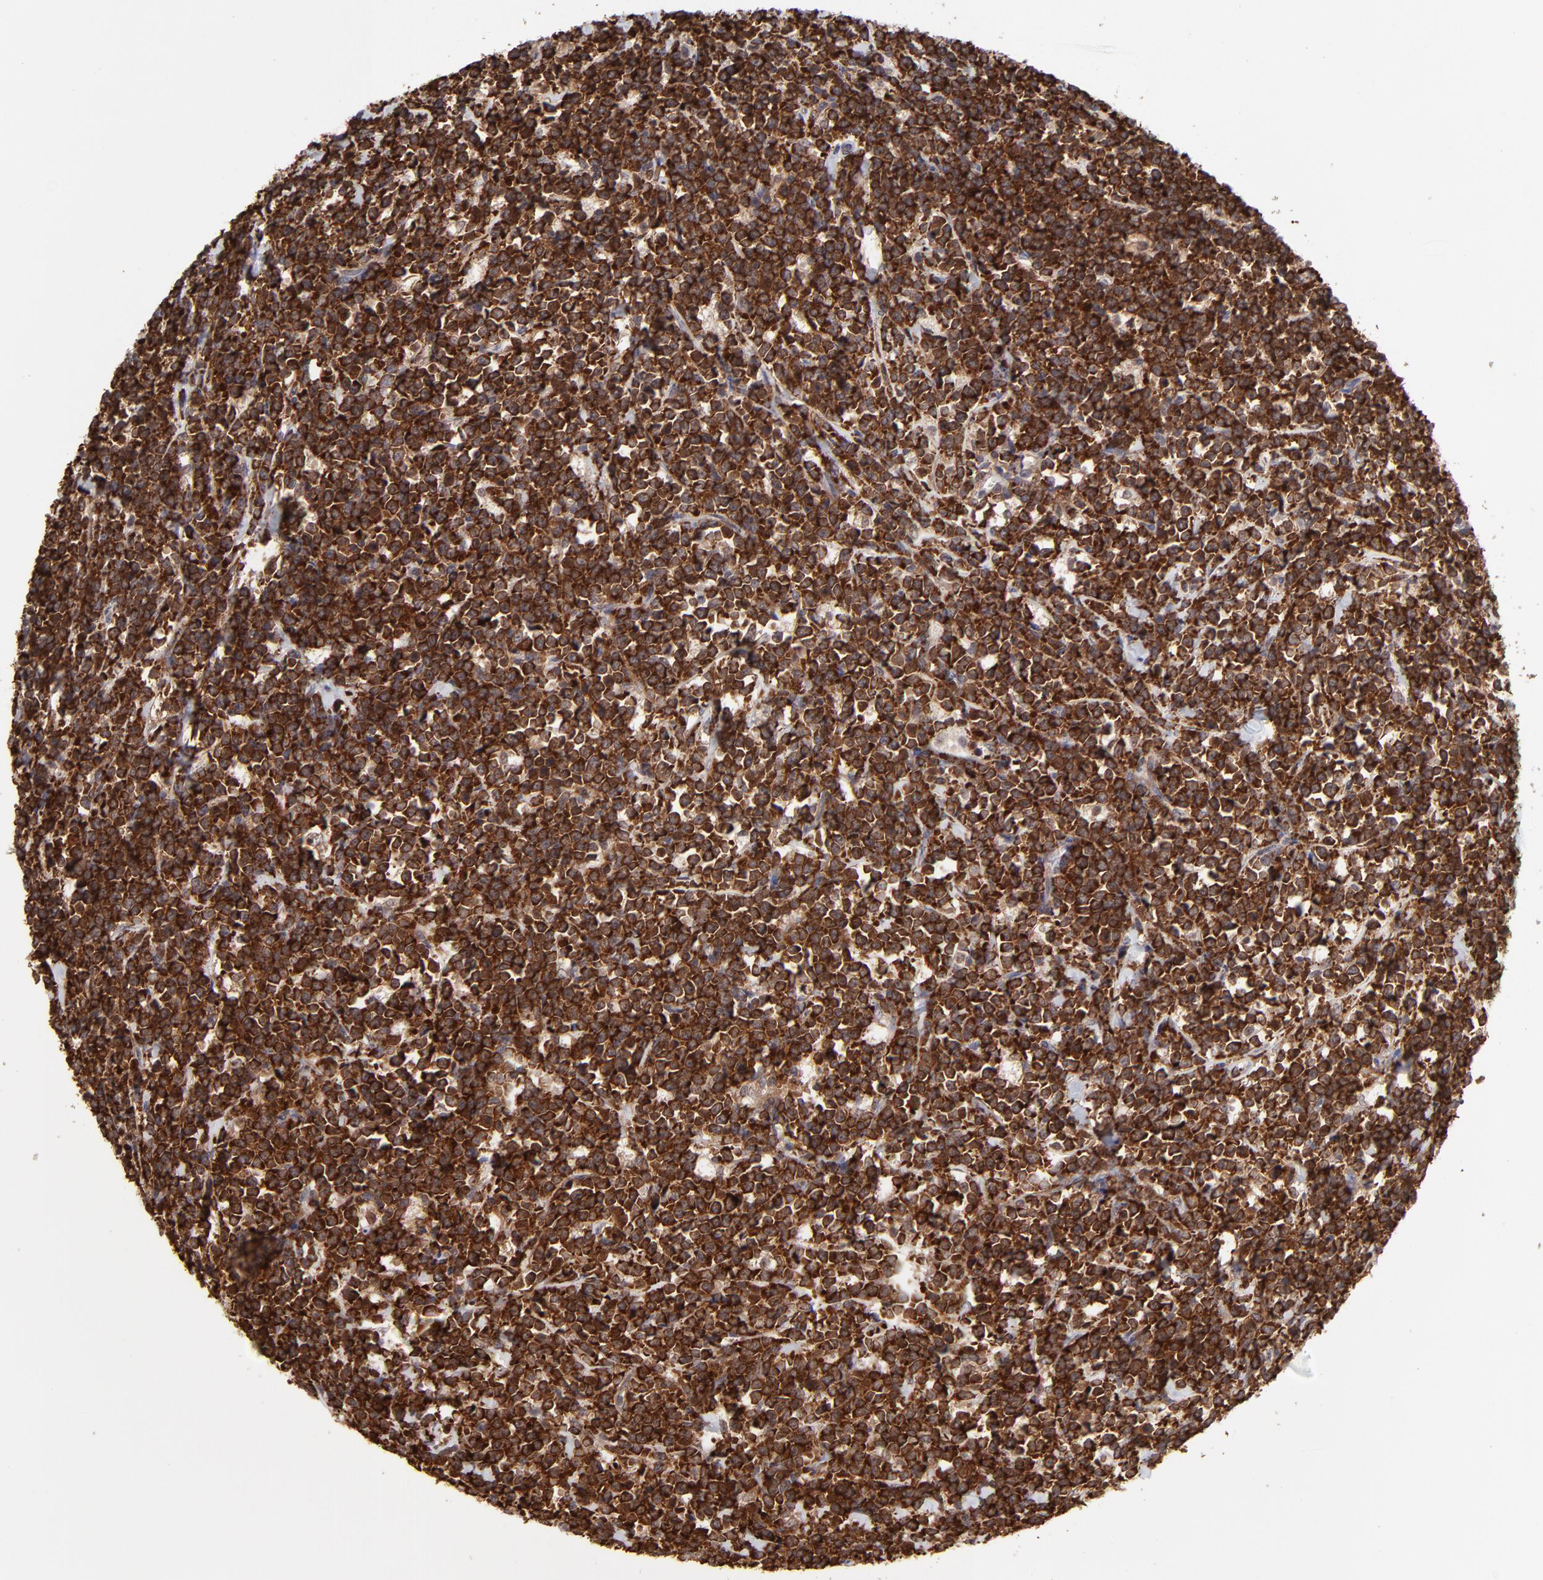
{"staining": {"intensity": "strong", "quantity": ">75%", "location": "cytoplasmic/membranous"}, "tissue": "lymphoma", "cell_type": "Tumor cells", "image_type": "cancer", "snomed": [{"axis": "morphology", "description": "Malignant lymphoma, non-Hodgkin's type, High grade"}, {"axis": "topography", "description": "Small intestine"}, {"axis": "topography", "description": "Colon"}], "caption": "The micrograph exhibits immunohistochemical staining of lymphoma. There is strong cytoplasmic/membranous staining is present in approximately >75% of tumor cells.", "gene": "GART", "patient": {"sex": "male", "age": 8}}